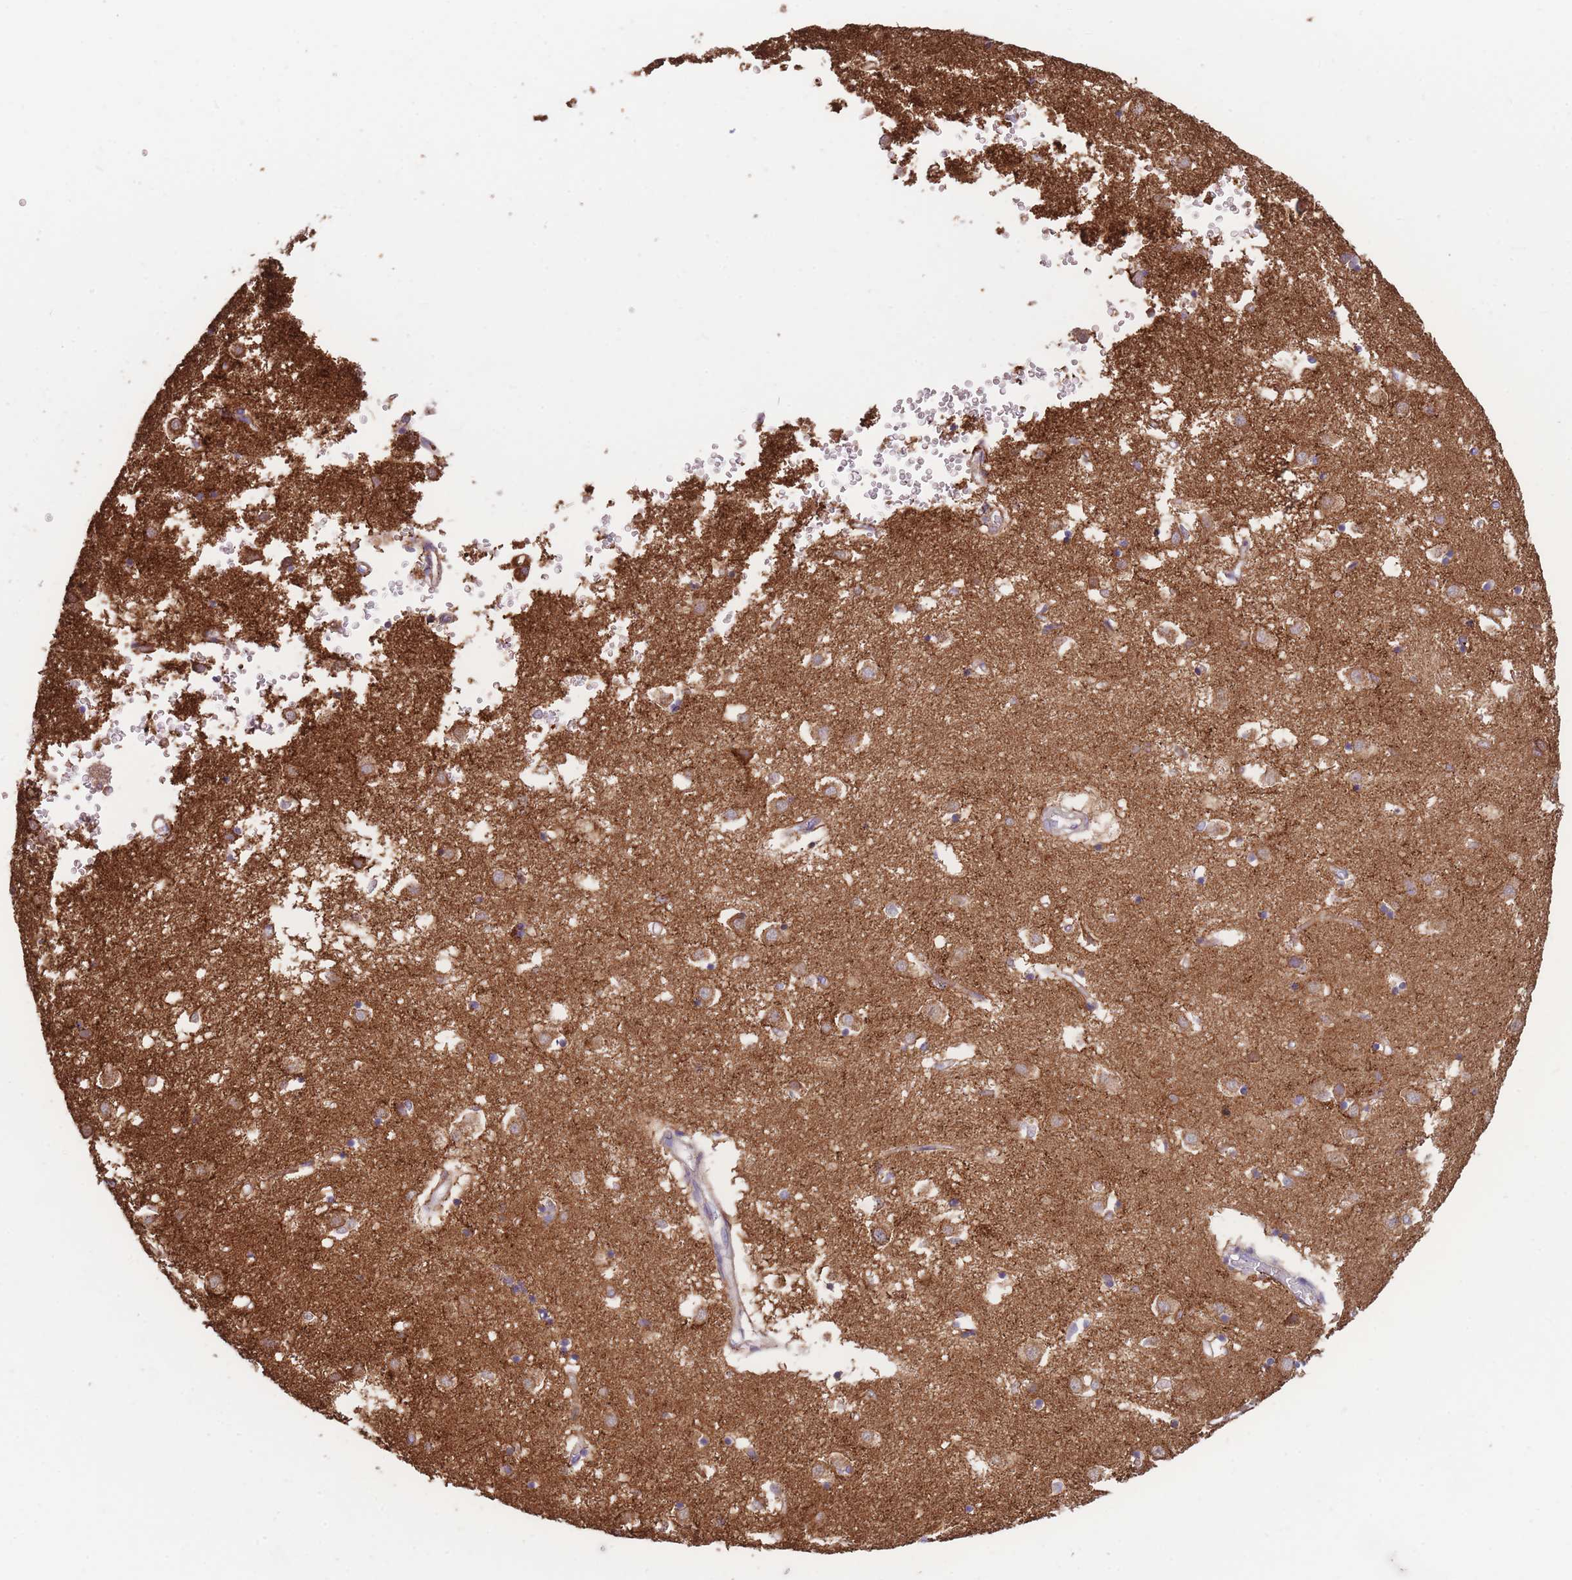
{"staining": {"intensity": "moderate", "quantity": "<25%", "location": "cytoplasmic/membranous"}, "tissue": "caudate", "cell_type": "Glial cells", "image_type": "normal", "snomed": [{"axis": "morphology", "description": "Normal tissue, NOS"}, {"axis": "topography", "description": "Lateral ventricle wall"}], "caption": "A low amount of moderate cytoplasmic/membranous expression is identified in approximately <25% of glial cells in unremarkable caudate. (Brightfield microscopy of DAB IHC at high magnification).", "gene": "FKBP8", "patient": {"sex": "male", "age": 70}}